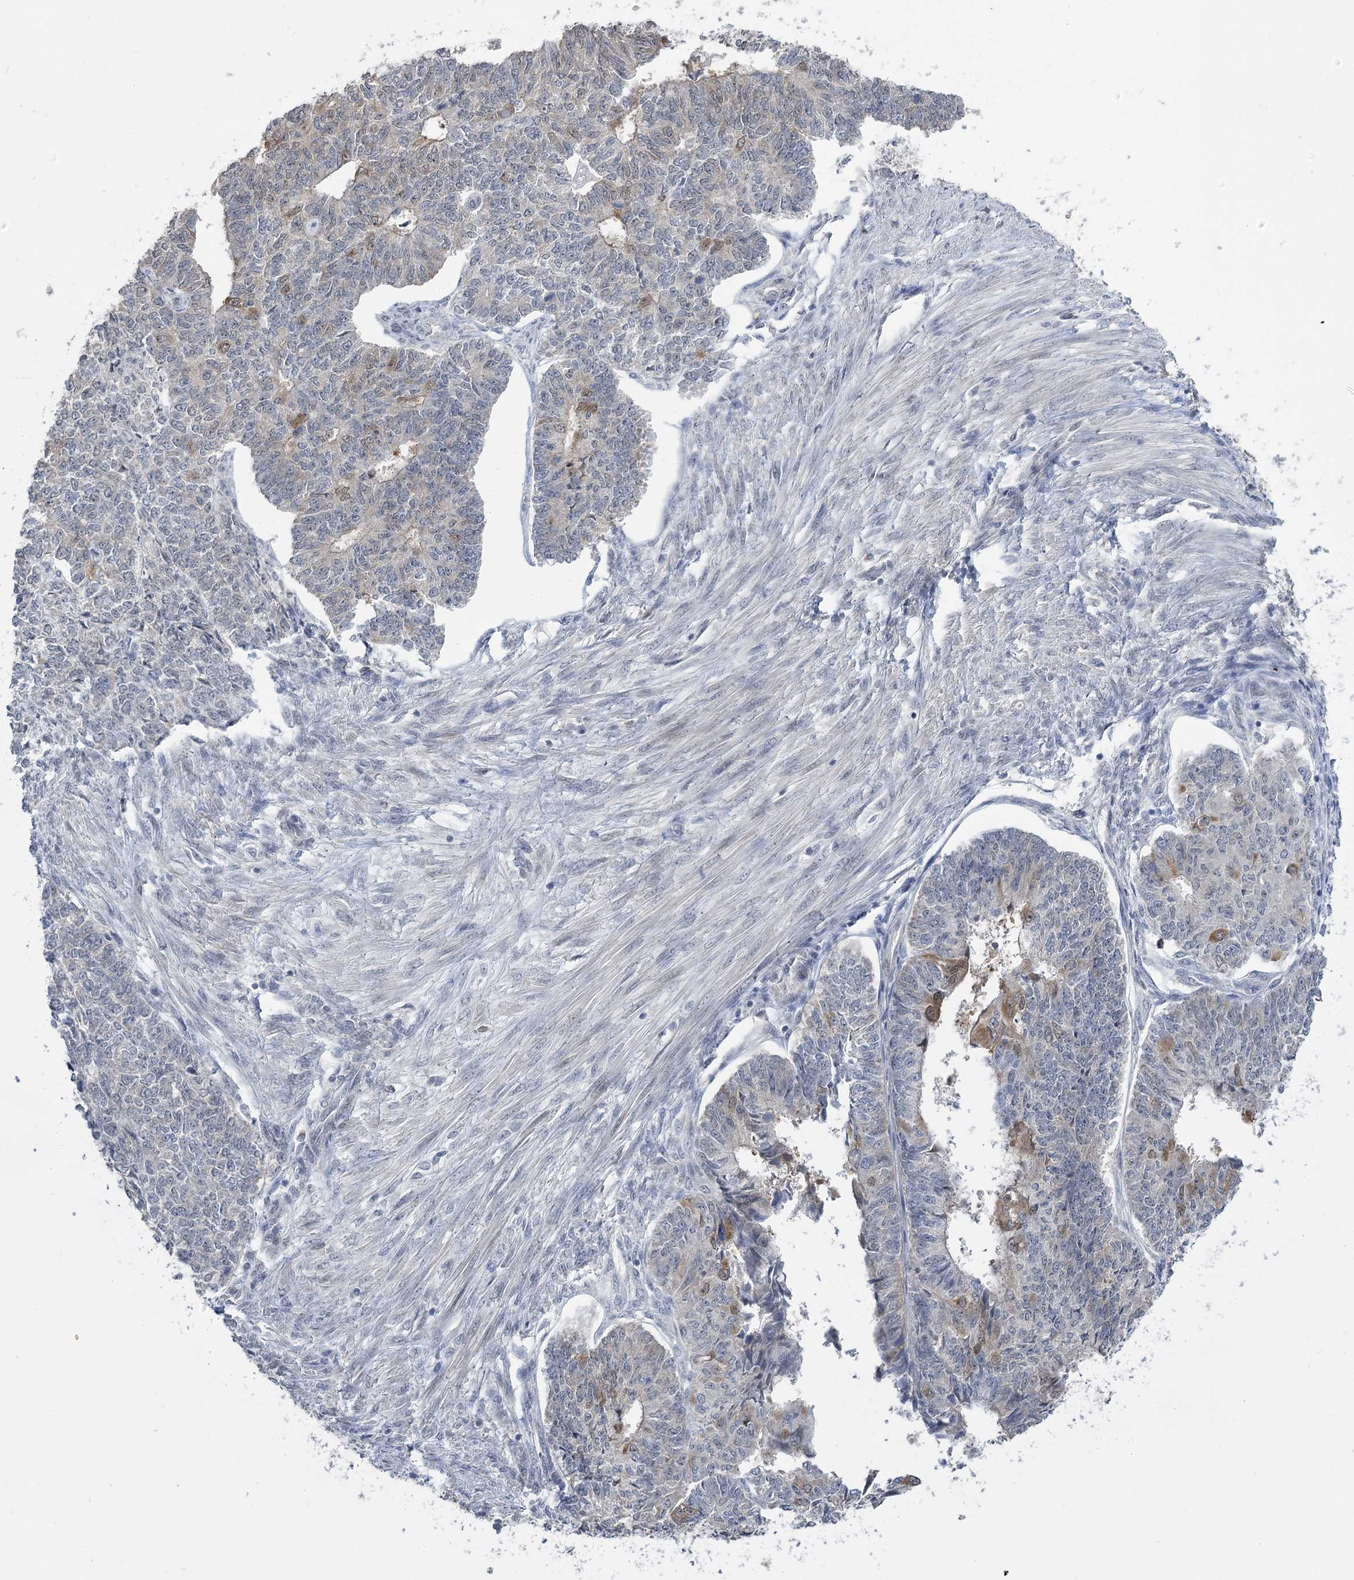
{"staining": {"intensity": "moderate", "quantity": "<25%", "location": "cytoplasmic/membranous"}, "tissue": "endometrial cancer", "cell_type": "Tumor cells", "image_type": "cancer", "snomed": [{"axis": "morphology", "description": "Adenocarcinoma, NOS"}, {"axis": "topography", "description": "Endometrium"}], "caption": "Human adenocarcinoma (endometrial) stained with a brown dye exhibits moderate cytoplasmic/membranous positive positivity in approximately <25% of tumor cells.", "gene": "PHYHIPL", "patient": {"sex": "female", "age": 32}}